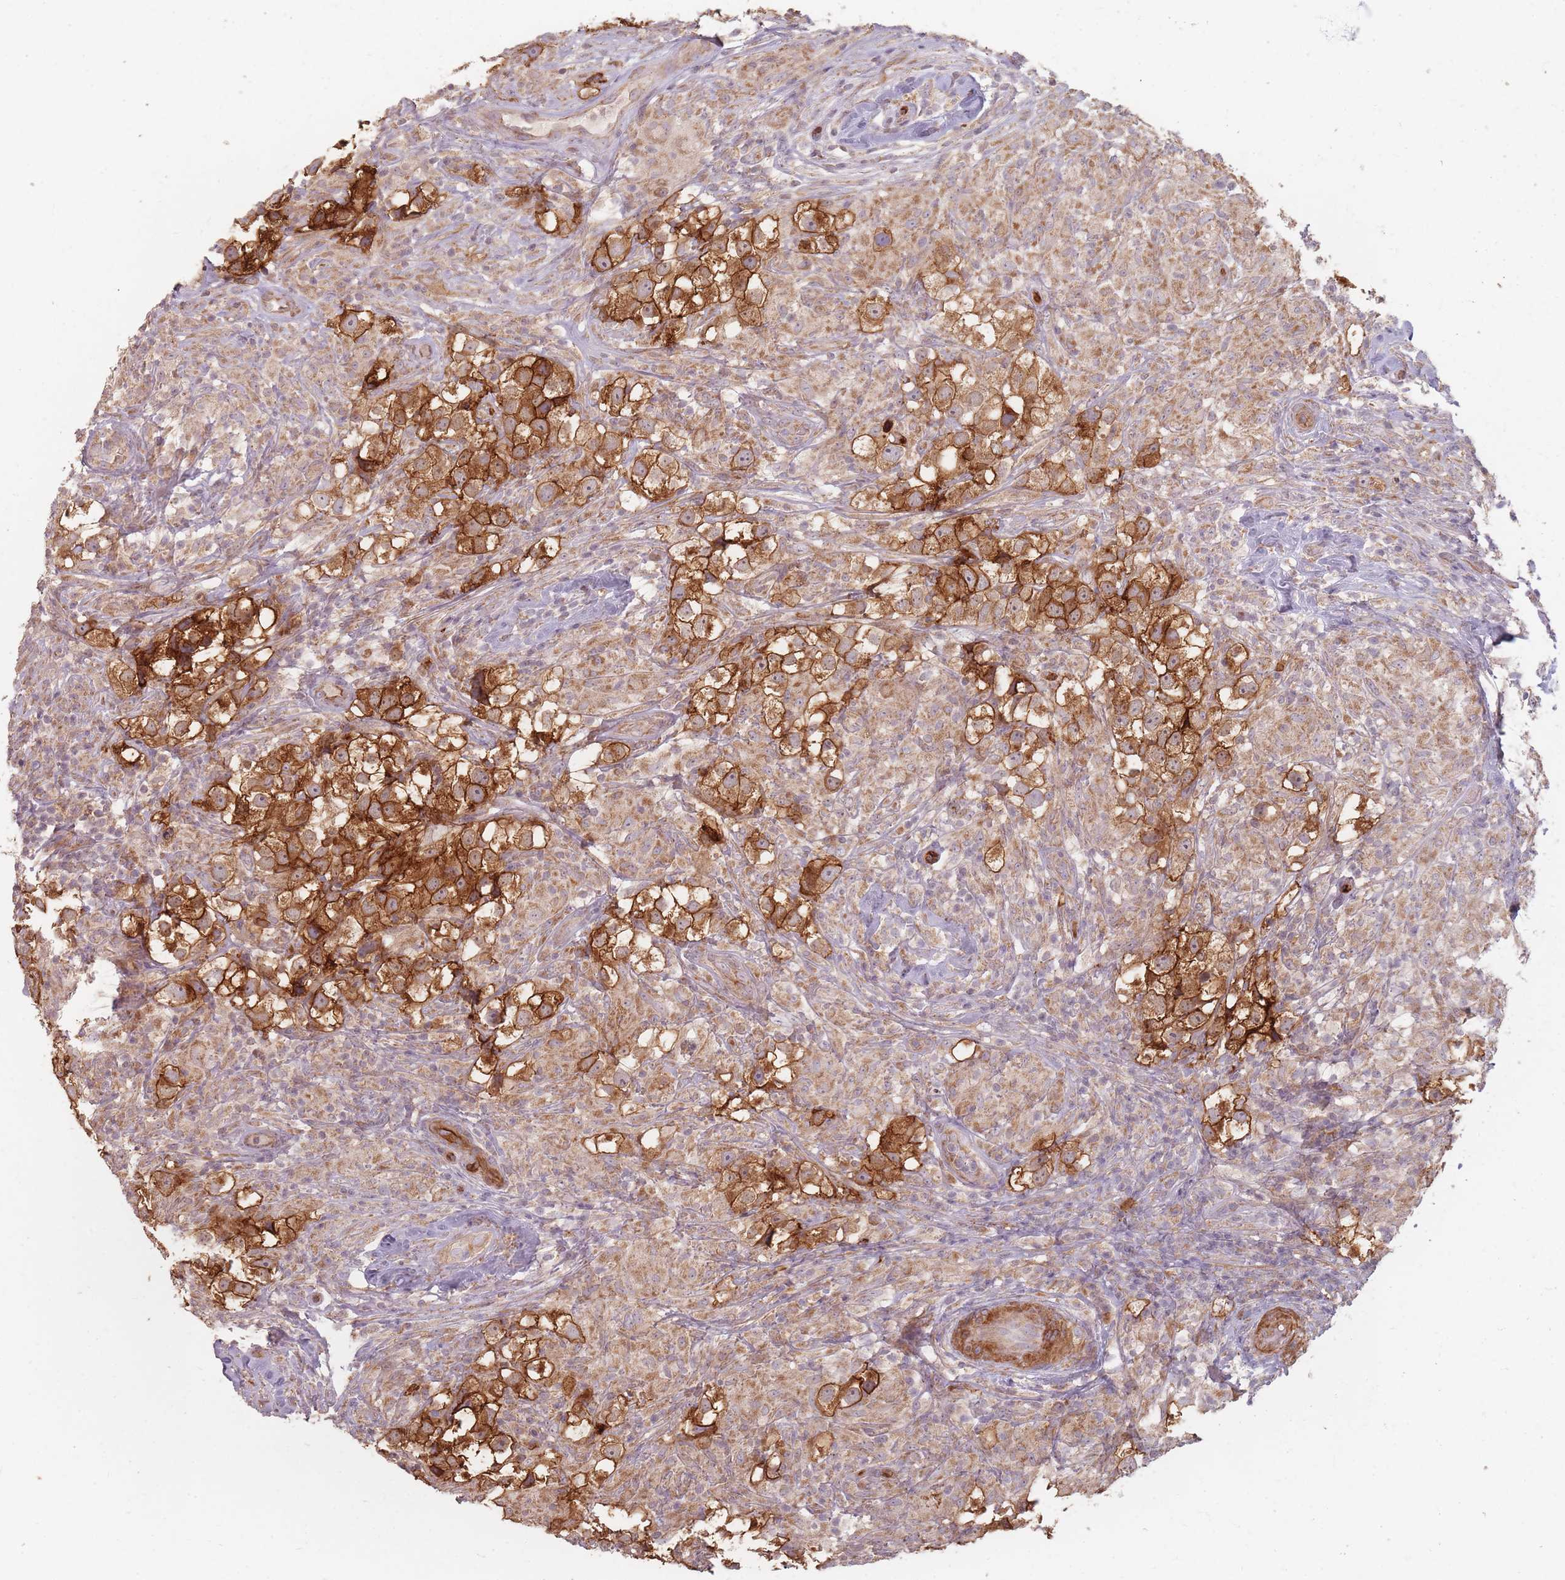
{"staining": {"intensity": "strong", "quantity": ">75%", "location": "cytoplasmic/membranous"}, "tissue": "testis cancer", "cell_type": "Tumor cells", "image_type": "cancer", "snomed": [{"axis": "morphology", "description": "Seminoma, NOS"}, {"axis": "topography", "description": "Testis"}], "caption": "Testis cancer (seminoma) stained with immunohistochemistry shows strong cytoplasmic/membranous expression in approximately >75% of tumor cells.", "gene": "MRPS6", "patient": {"sex": "male", "age": 46}}